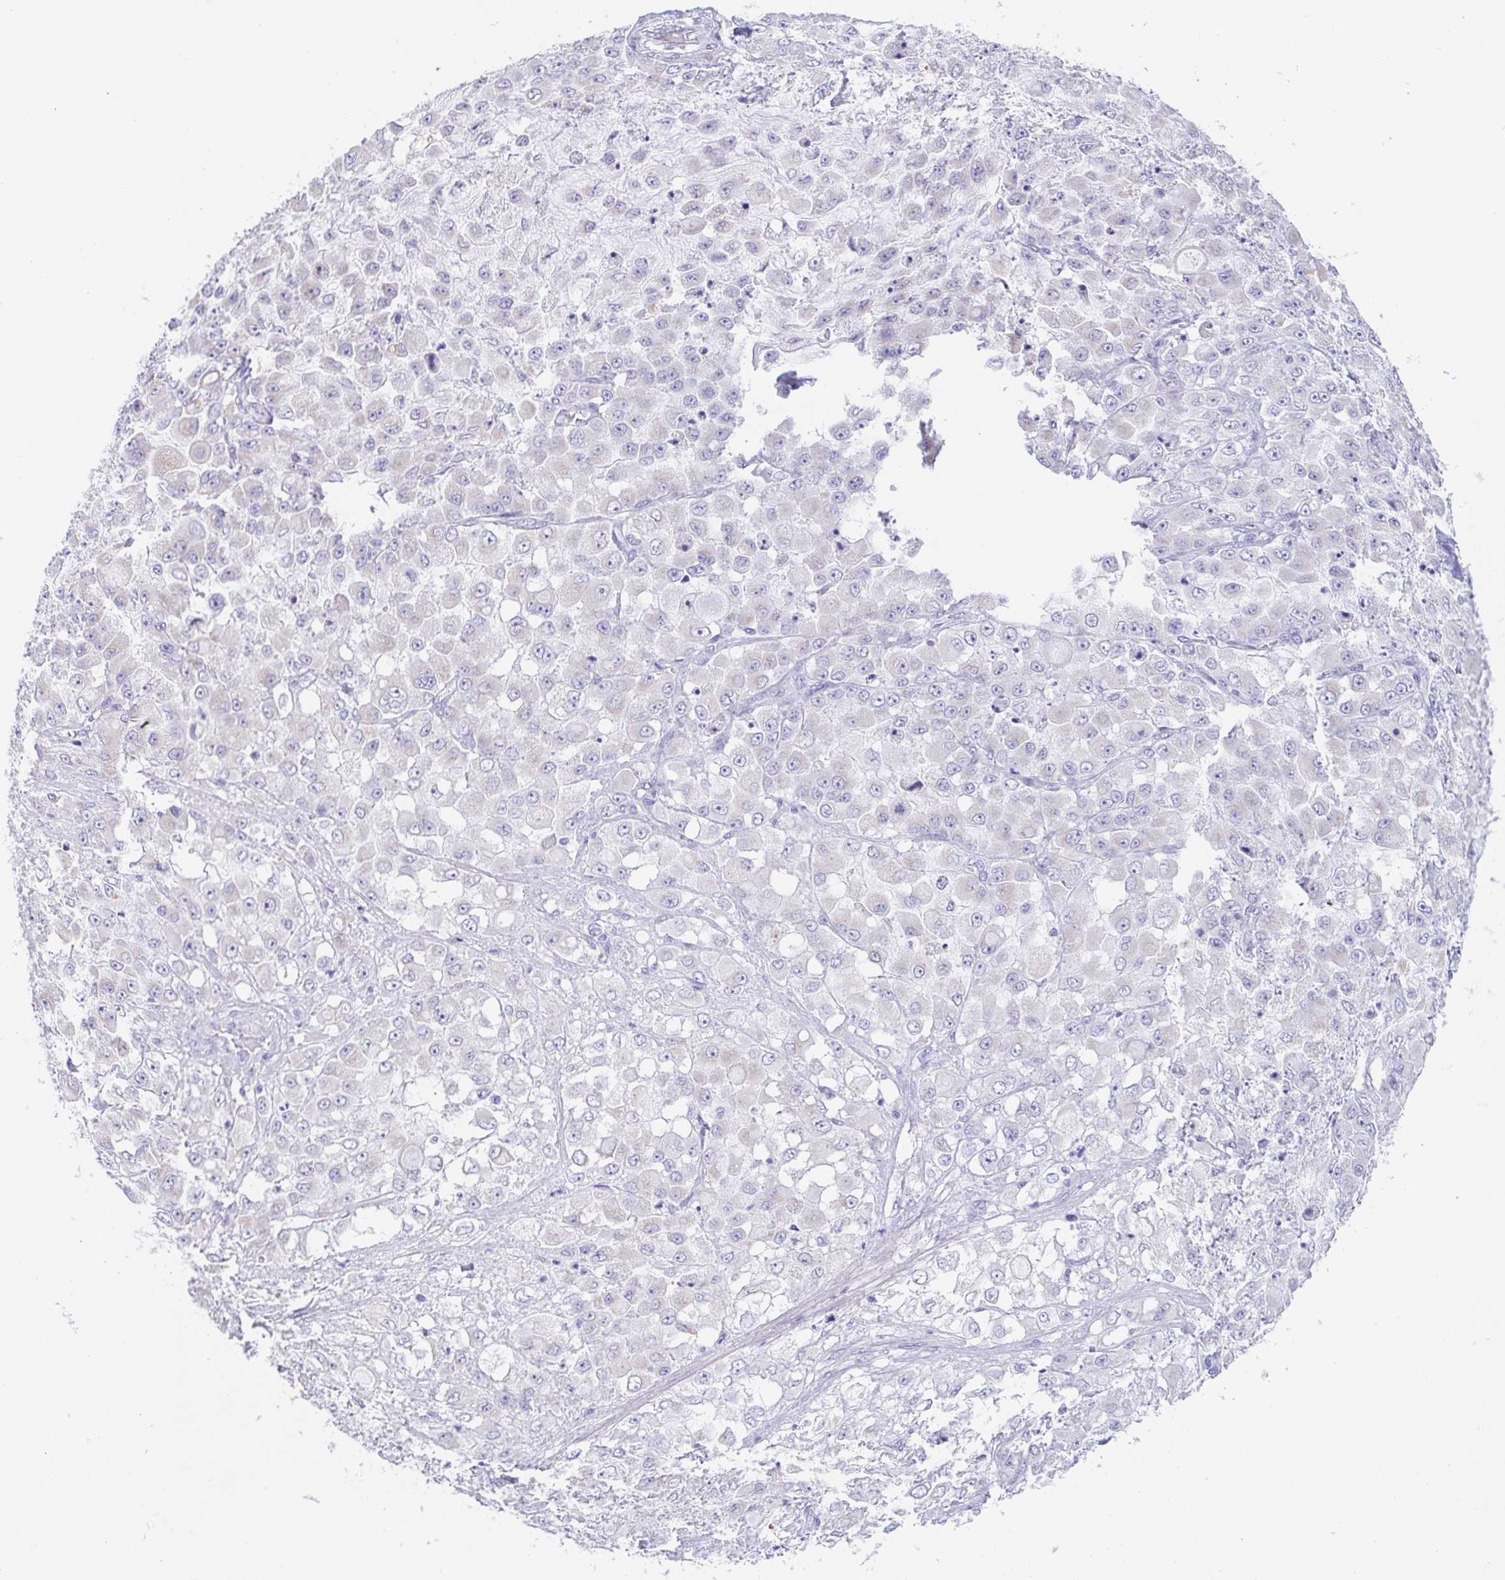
{"staining": {"intensity": "negative", "quantity": "none", "location": "none"}, "tissue": "stomach cancer", "cell_type": "Tumor cells", "image_type": "cancer", "snomed": [{"axis": "morphology", "description": "Adenocarcinoma, NOS"}, {"axis": "topography", "description": "Stomach"}], "caption": "Immunohistochemical staining of stomach adenocarcinoma demonstrates no significant staining in tumor cells.", "gene": "SCG3", "patient": {"sex": "female", "age": 76}}